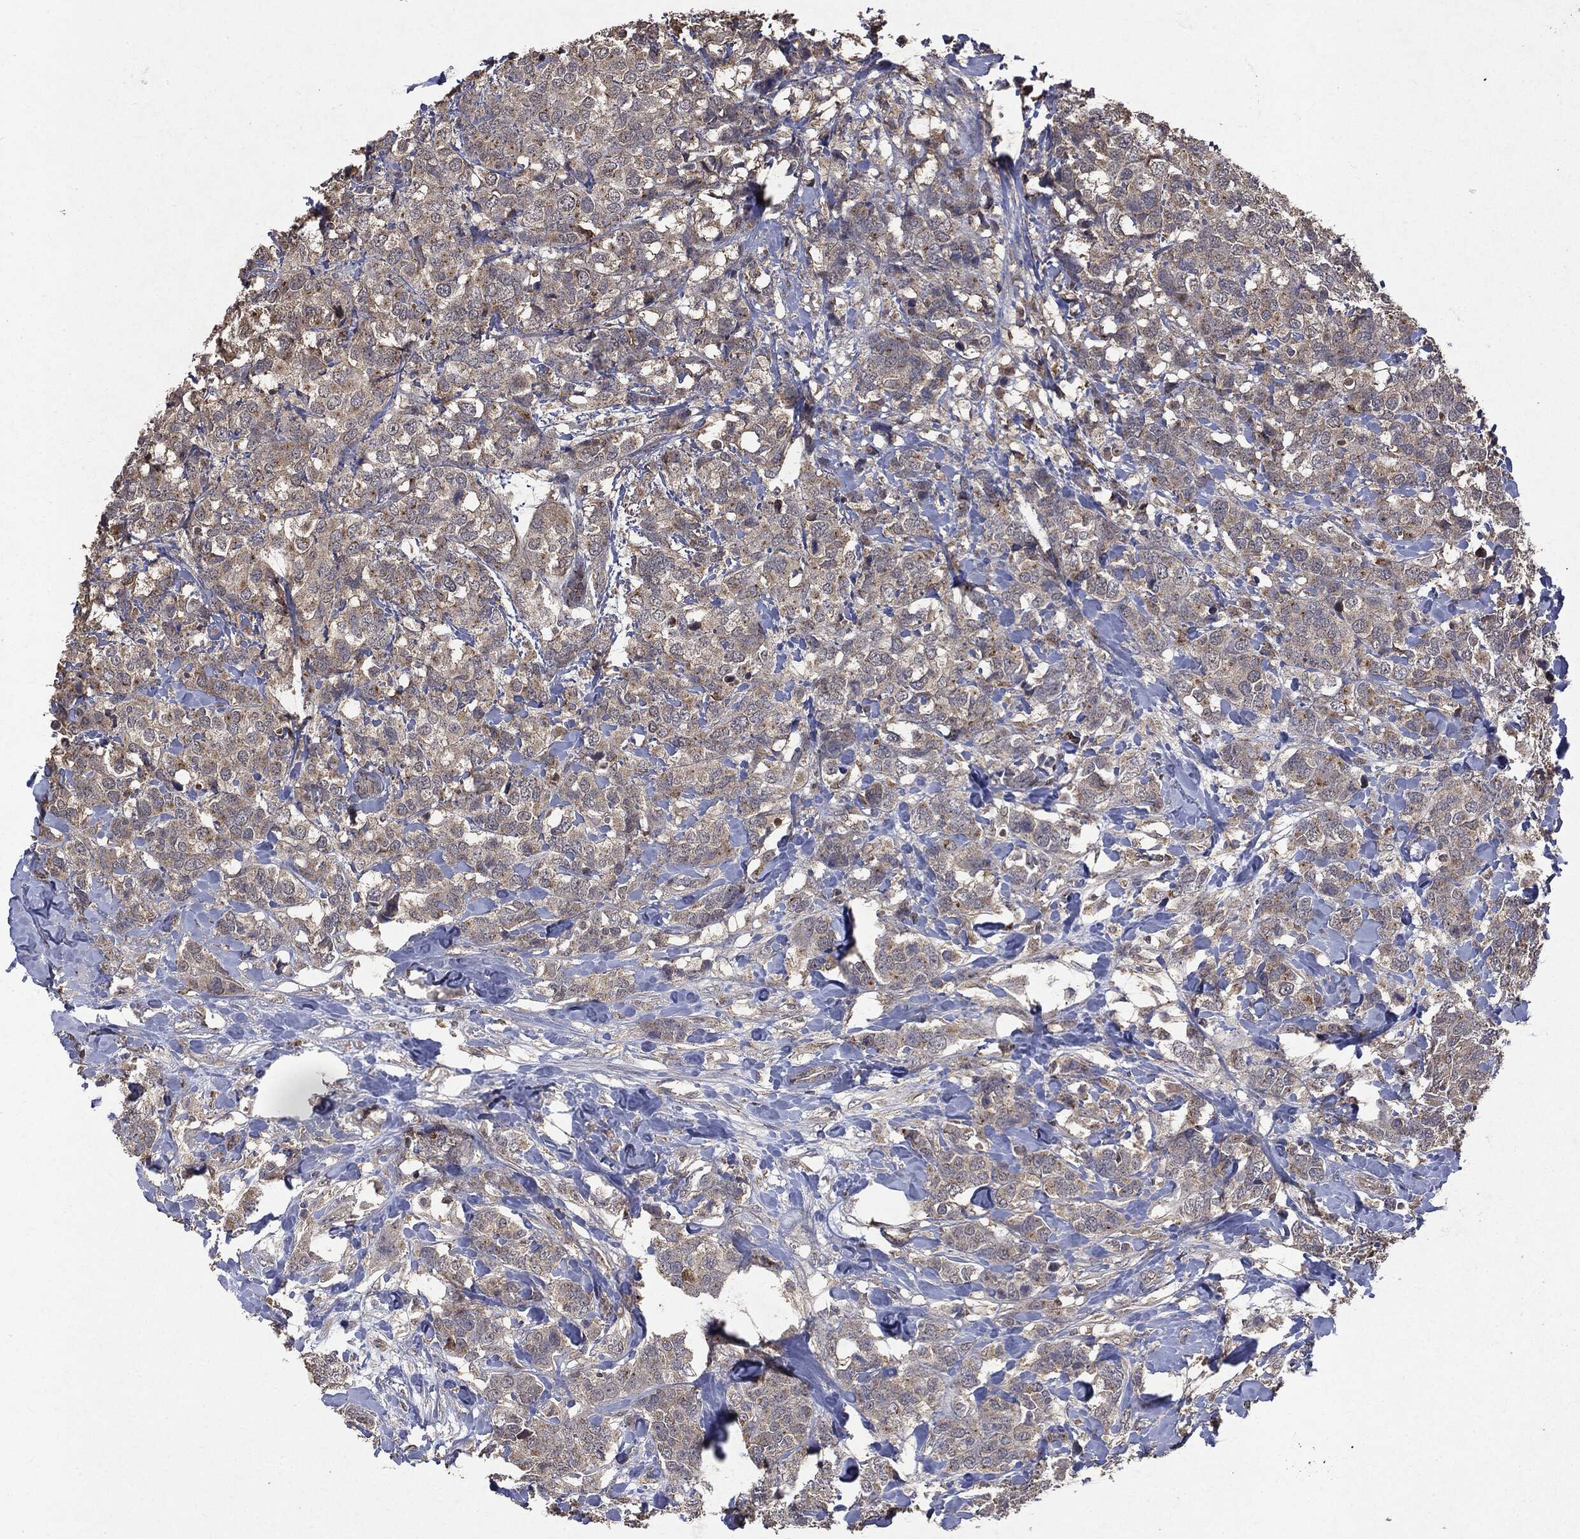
{"staining": {"intensity": "negative", "quantity": "none", "location": "none"}, "tissue": "breast cancer", "cell_type": "Tumor cells", "image_type": "cancer", "snomed": [{"axis": "morphology", "description": "Lobular carcinoma"}, {"axis": "topography", "description": "Breast"}], "caption": "An immunohistochemistry image of breast cancer (lobular carcinoma) is shown. There is no staining in tumor cells of breast cancer (lobular carcinoma). (Immunohistochemistry, brightfield microscopy, high magnification).", "gene": "PTEN", "patient": {"sex": "female", "age": 59}}